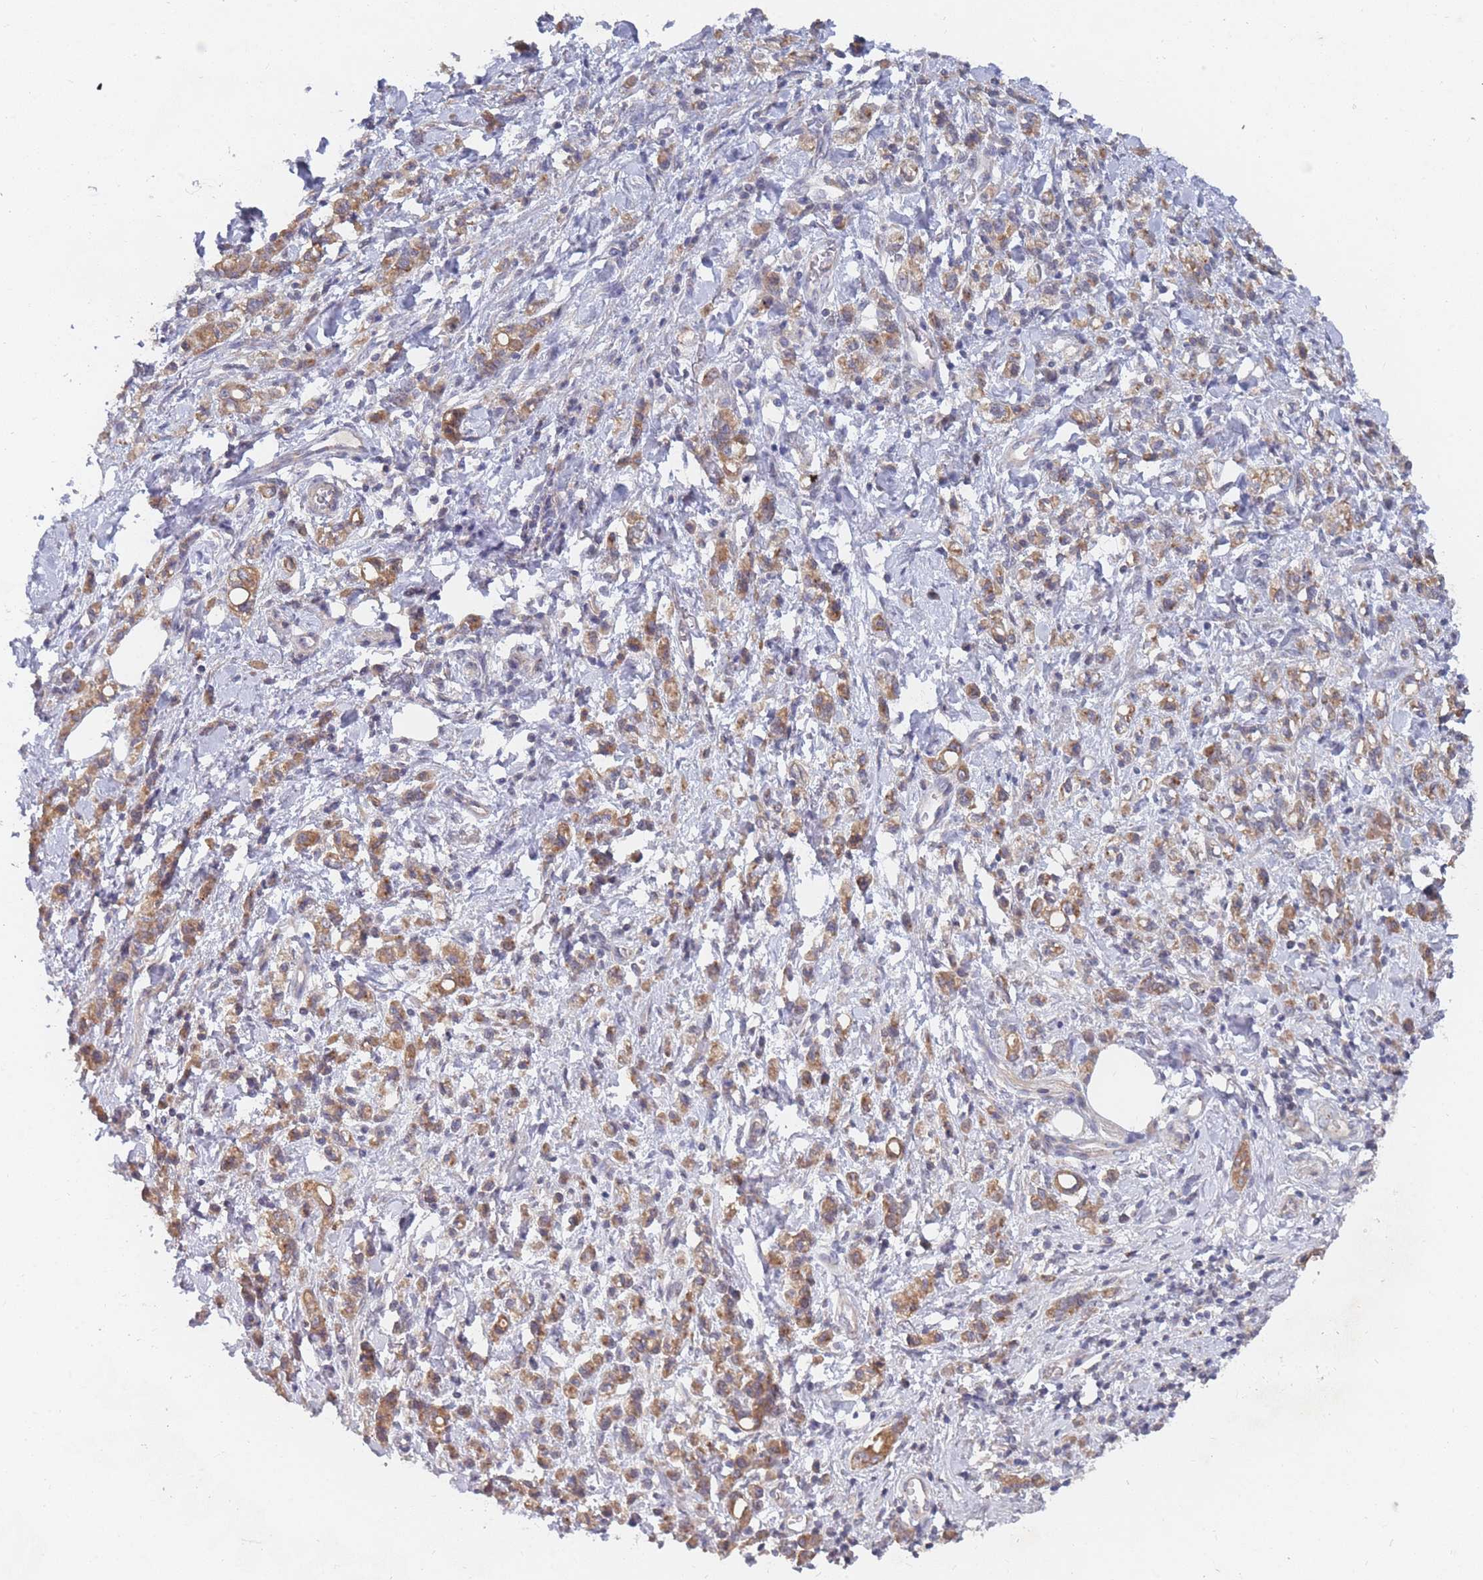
{"staining": {"intensity": "moderate", "quantity": ">75%", "location": "cytoplasmic/membranous"}, "tissue": "stomach cancer", "cell_type": "Tumor cells", "image_type": "cancer", "snomed": [{"axis": "morphology", "description": "Adenocarcinoma, NOS"}, {"axis": "topography", "description": "Stomach"}], "caption": "Protein staining of stomach cancer tissue displays moderate cytoplasmic/membranous positivity in approximately >75% of tumor cells.", "gene": "SLC35F5", "patient": {"sex": "male", "age": 77}}